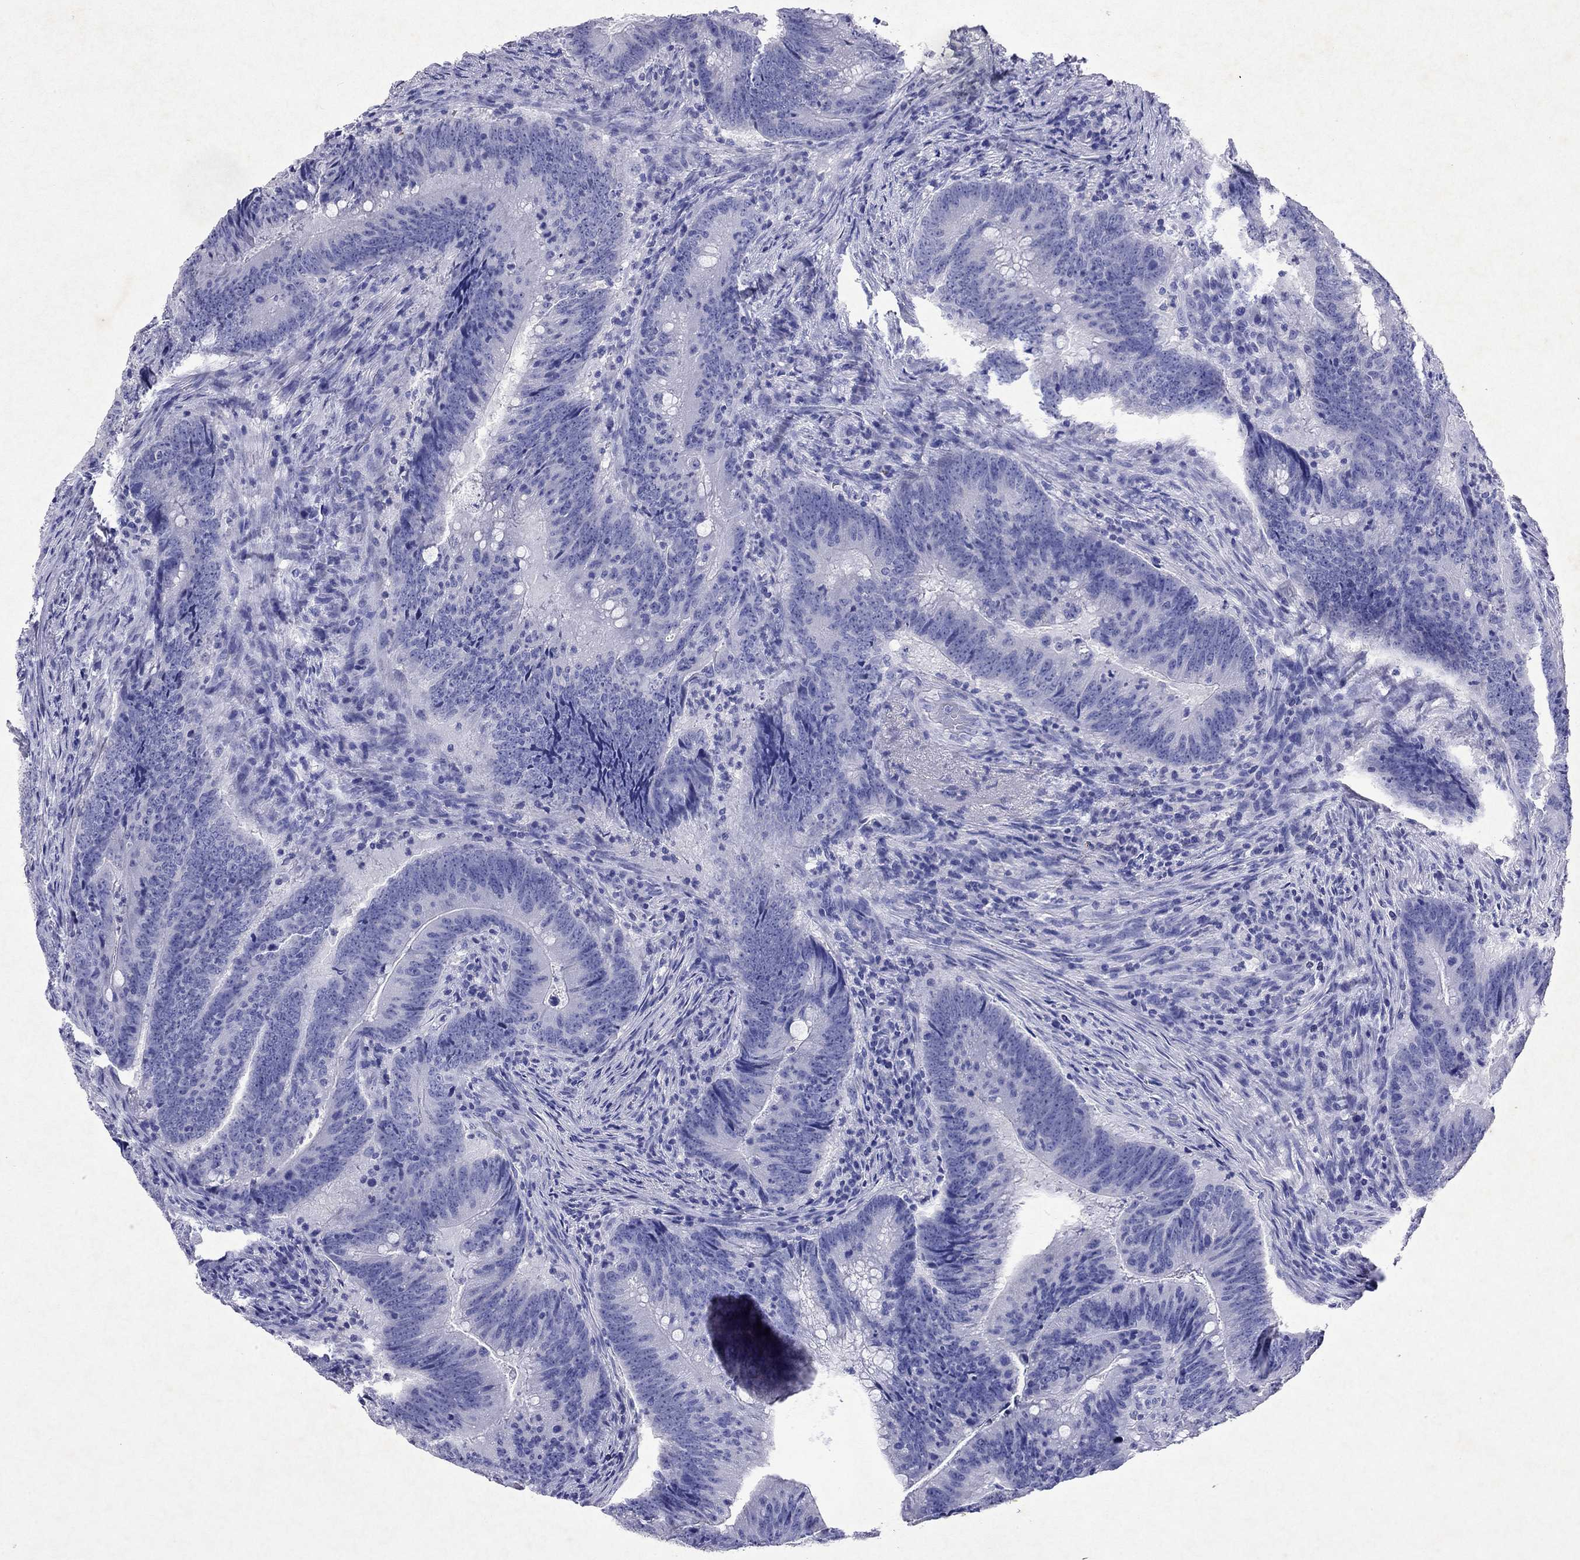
{"staining": {"intensity": "negative", "quantity": "none", "location": "none"}, "tissue": "colorectal cancer", "cell_type": "Tumor cells", "image_type": "cancer", "snomed": [{"axis": "morphology", "description": "Adenocarcinoma, NOS"}, {"axis": "topography", "description": "Colon"}], "caption": "High magnification brightfield microscopy of colorectal adenocarcinoma stained with DAB (brown) and counterstained with hematoxylin (blue): tumor cells show no significant positivity.", "gene": "ARMC12", "patient": {"sex": "female", "age": 87}}